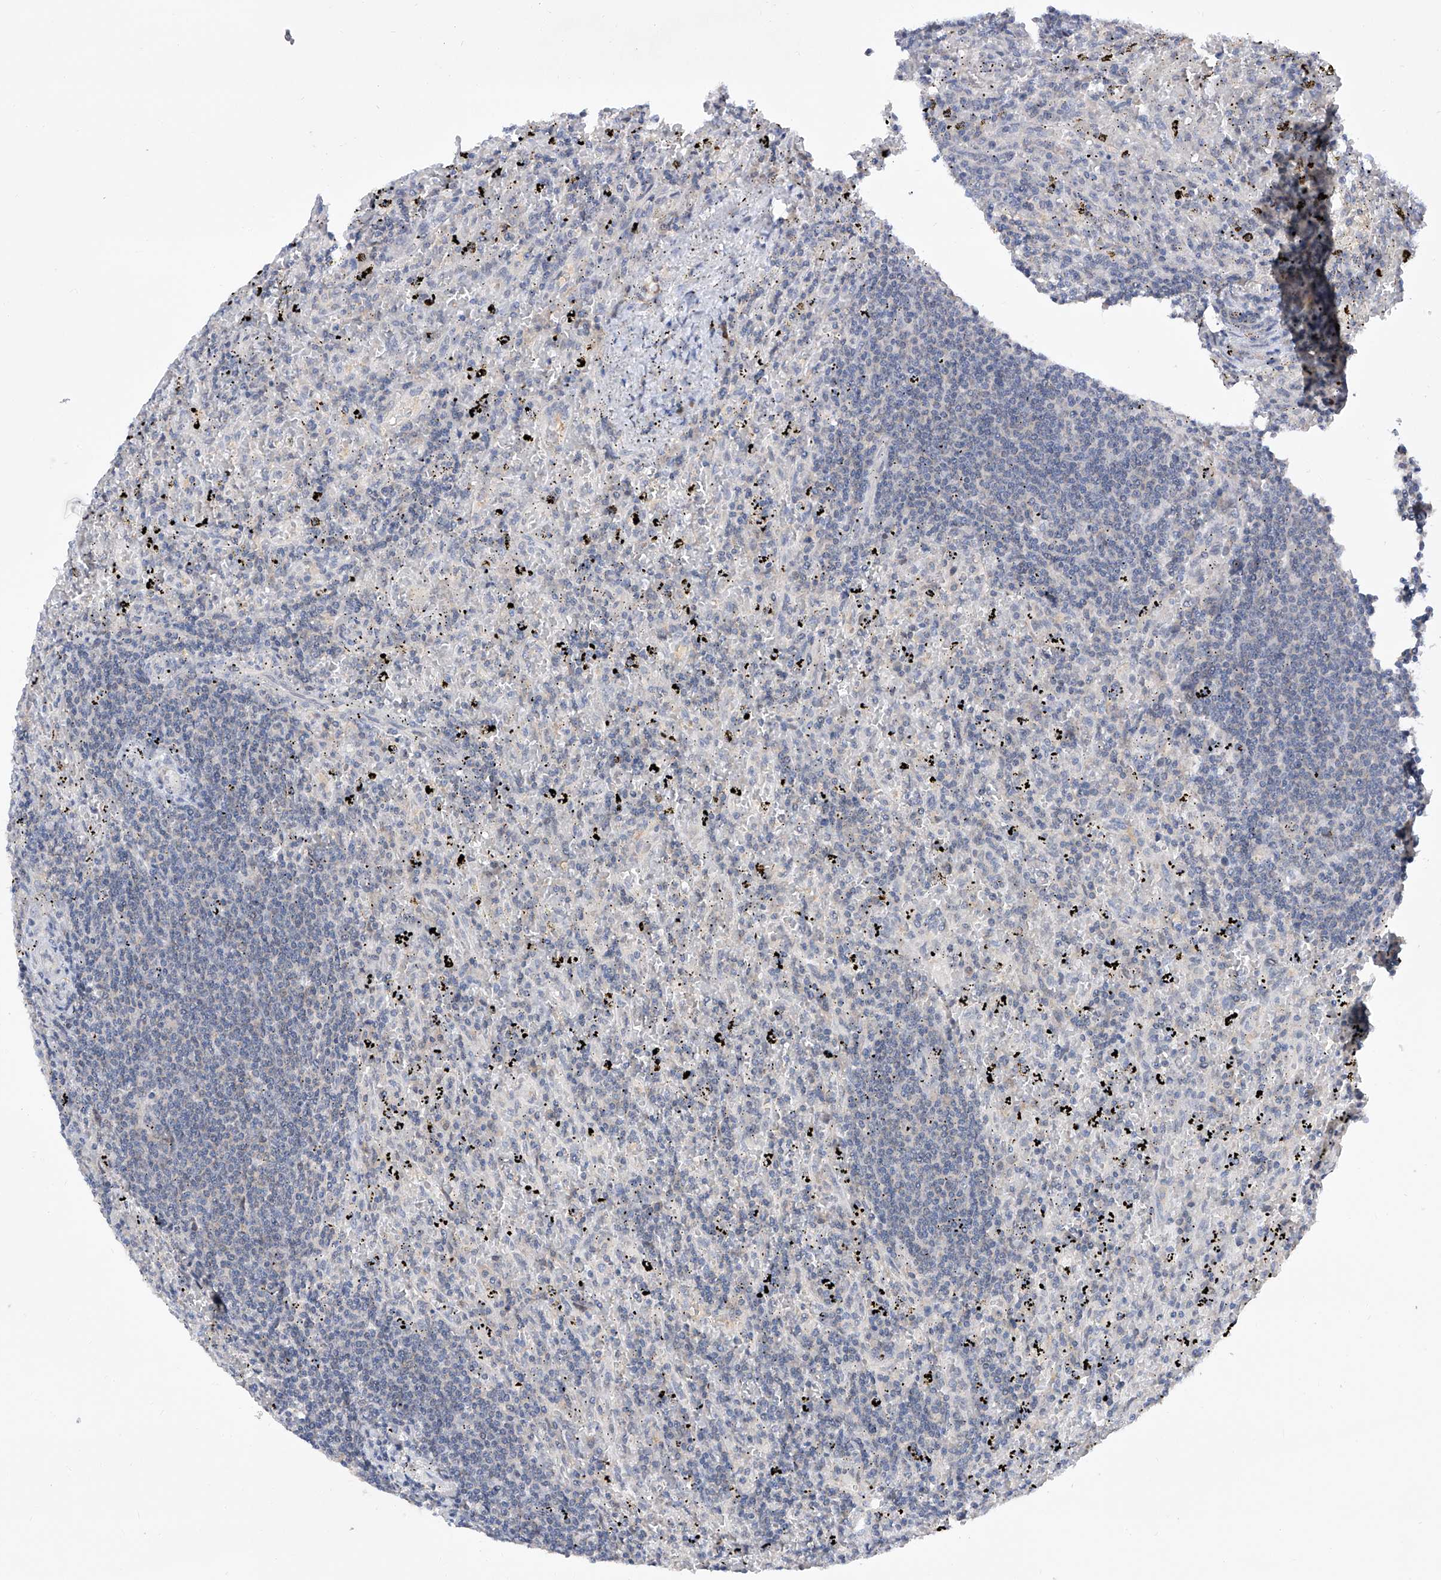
{"staining": {"intensity": "negative", "quantity": "none", "location": "none"}, "tissue": "lymphoma", "cell_type": "Tumor cells", "image_type": "cancer", "snomed": [{"axis": "morphology", "description": "Malignant lymphoma, non-Hodgkin's type, Low grade"}, {"axis": "topography", "description": "Spleen"}], "caption": "The image demonstrates no staining of tumor cells in lymphoma.", "gene": "USP45", "patient": {"sex": "male", "age": 76}}